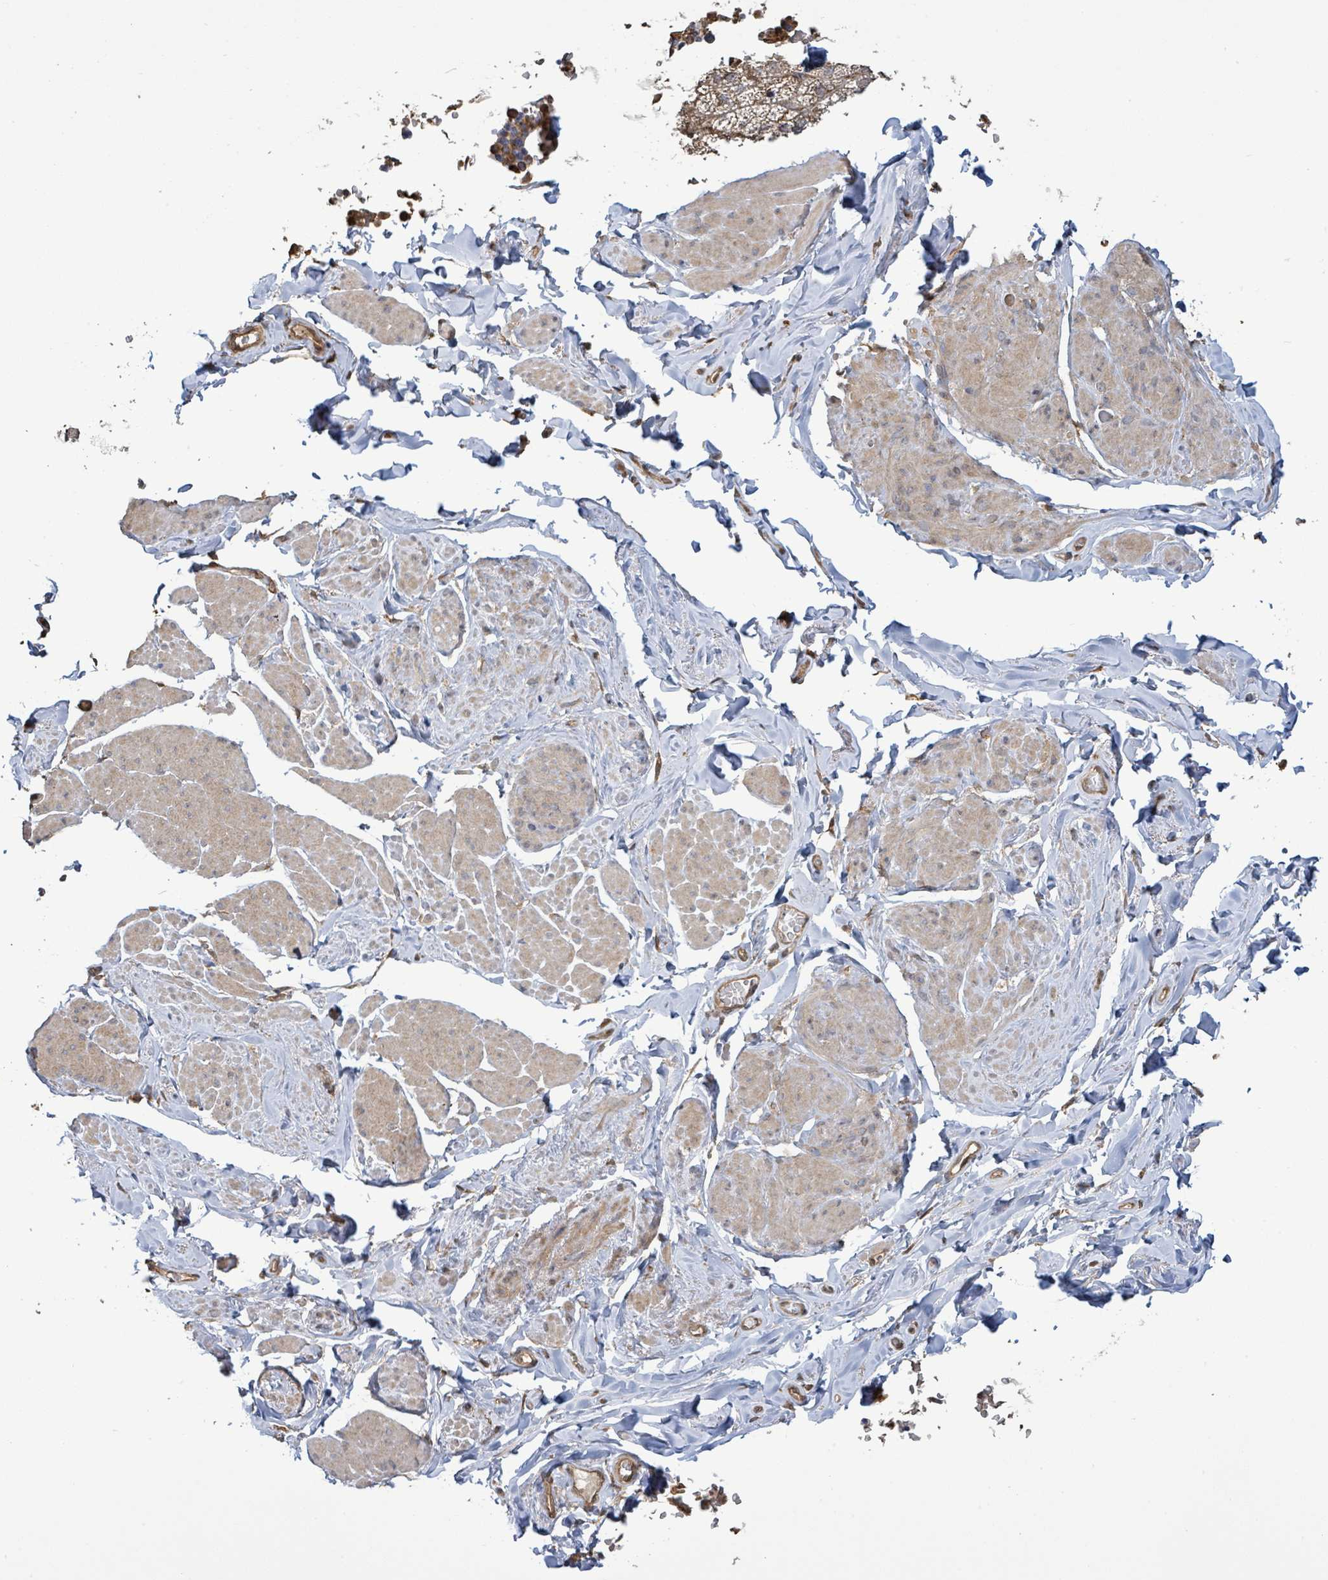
{"staining": {"intensity": "moderate", "quantity": "25%-75%", "location": "cytoplasmic/membranous"}, "tissue": "smooth muscle", "cell_type": "Smooth muscle cells", "image_type": "normal", "snomed": [{"axis": "morphology", "description": "Normal tissue, NOS"}, {"axis": "topography", "description": "Smooth muscle"}, {"axis": "topography", "description": "Peripheral nerve tissue"}], "caption": "Brown immunohistochemical staining in unremarkable smooth muscle demonstrates moderate cytoplasmic/membranous staining in about 25%-75% of smooth muscle cells.", "gene": "ARPIN", "patient": {"sex": "male", "age": 69}}